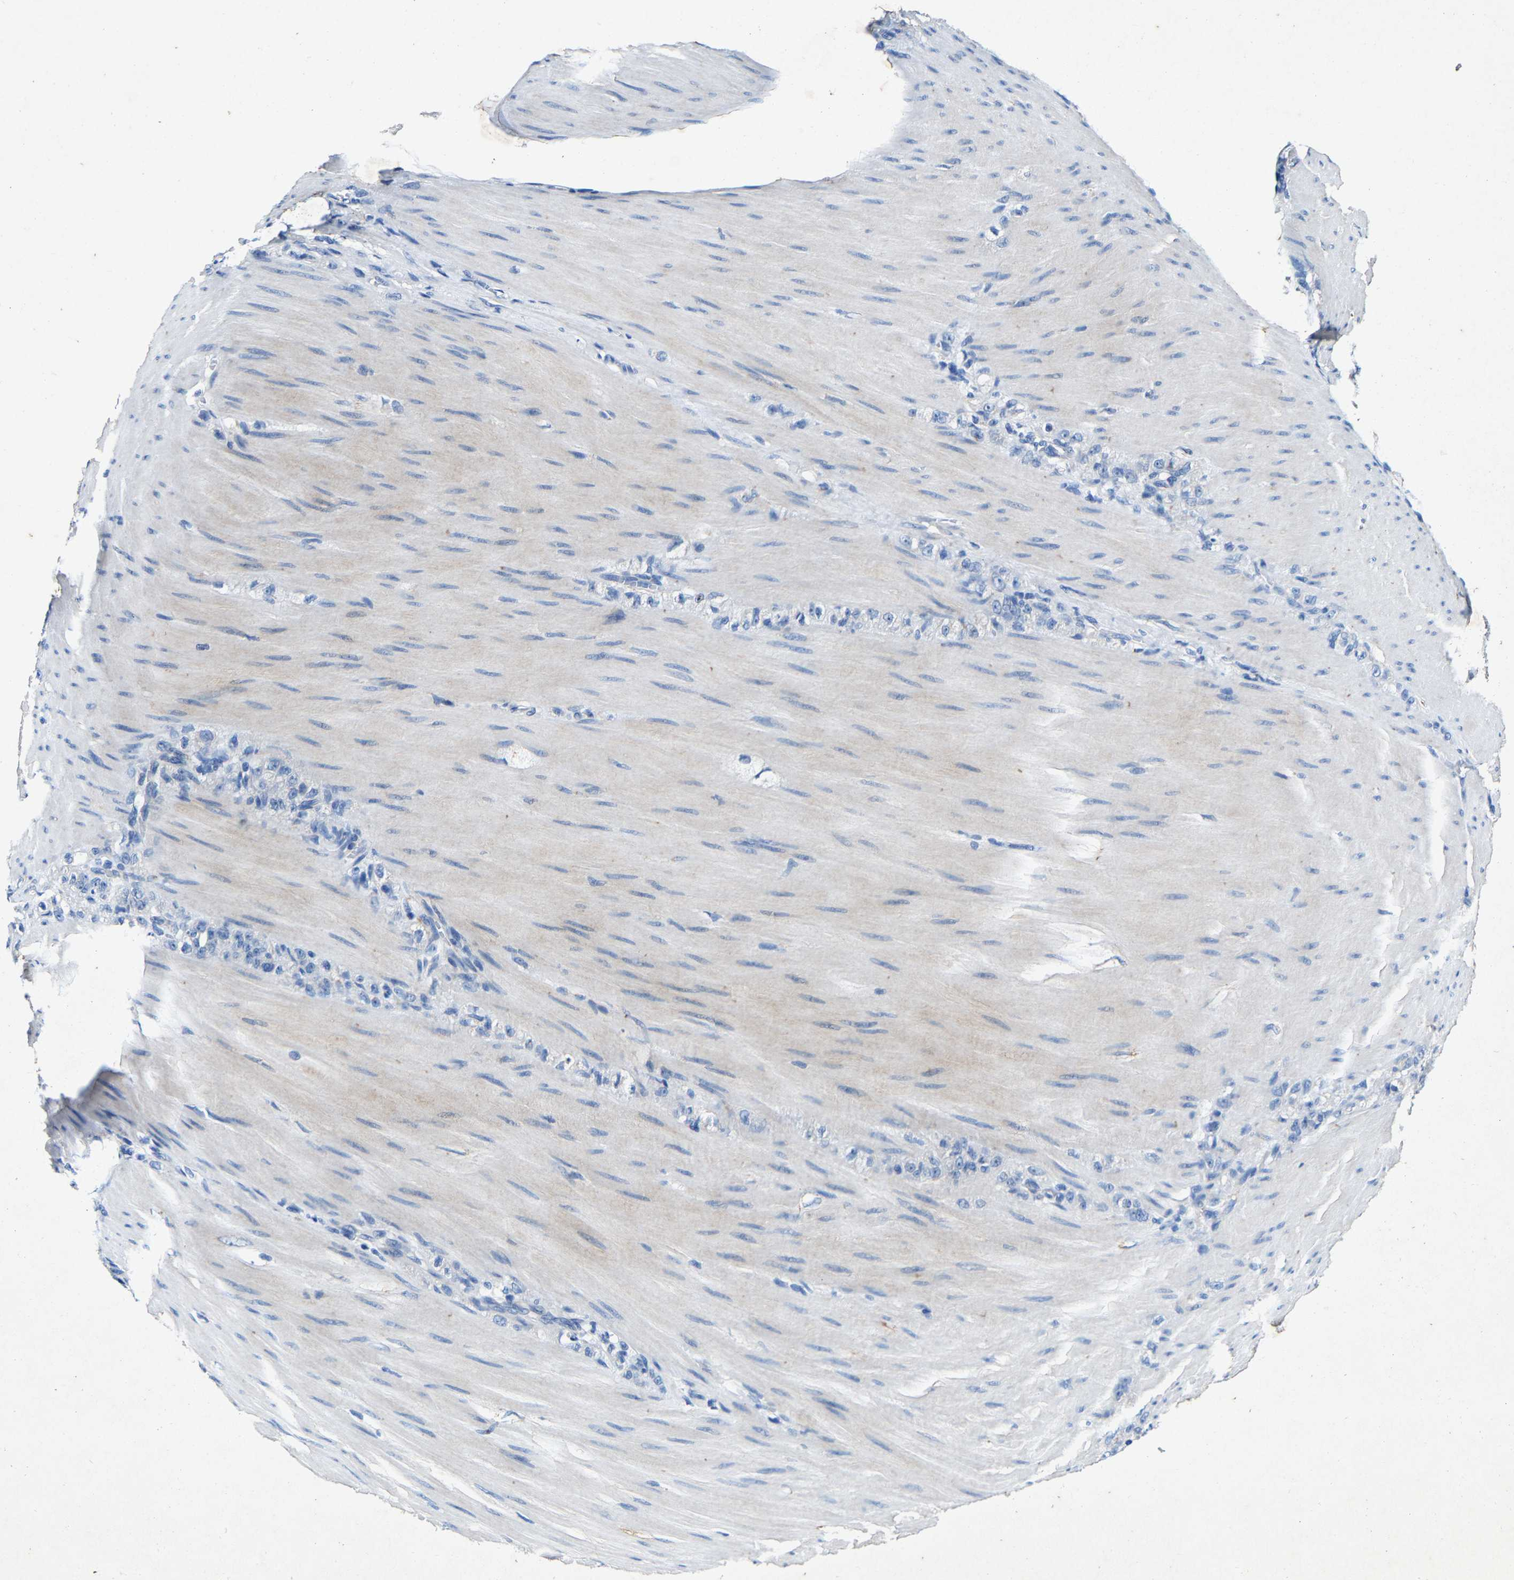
{"staining": {"intensity": "negative", "quantity": "none", "location": "none"}, "tissue": "stomach cancer", "cell_type": "Tumor cells", "image_type": "cancer", "snomed": [{"axis": "morphology", "description": "Normal tissue, NOS"}, {"axis": "morphology", "description": "Adenocarcinoma, NOS"}, {"axis": "topography", "description": "Stomach"}], "caption": "Stomach cancer (adenocarcinoma) was stained to show a protein in brown. There is no significant staining in tumor cells.", "gene": "SLC25A25", "patient": {"sex": "male", "age": 82}}